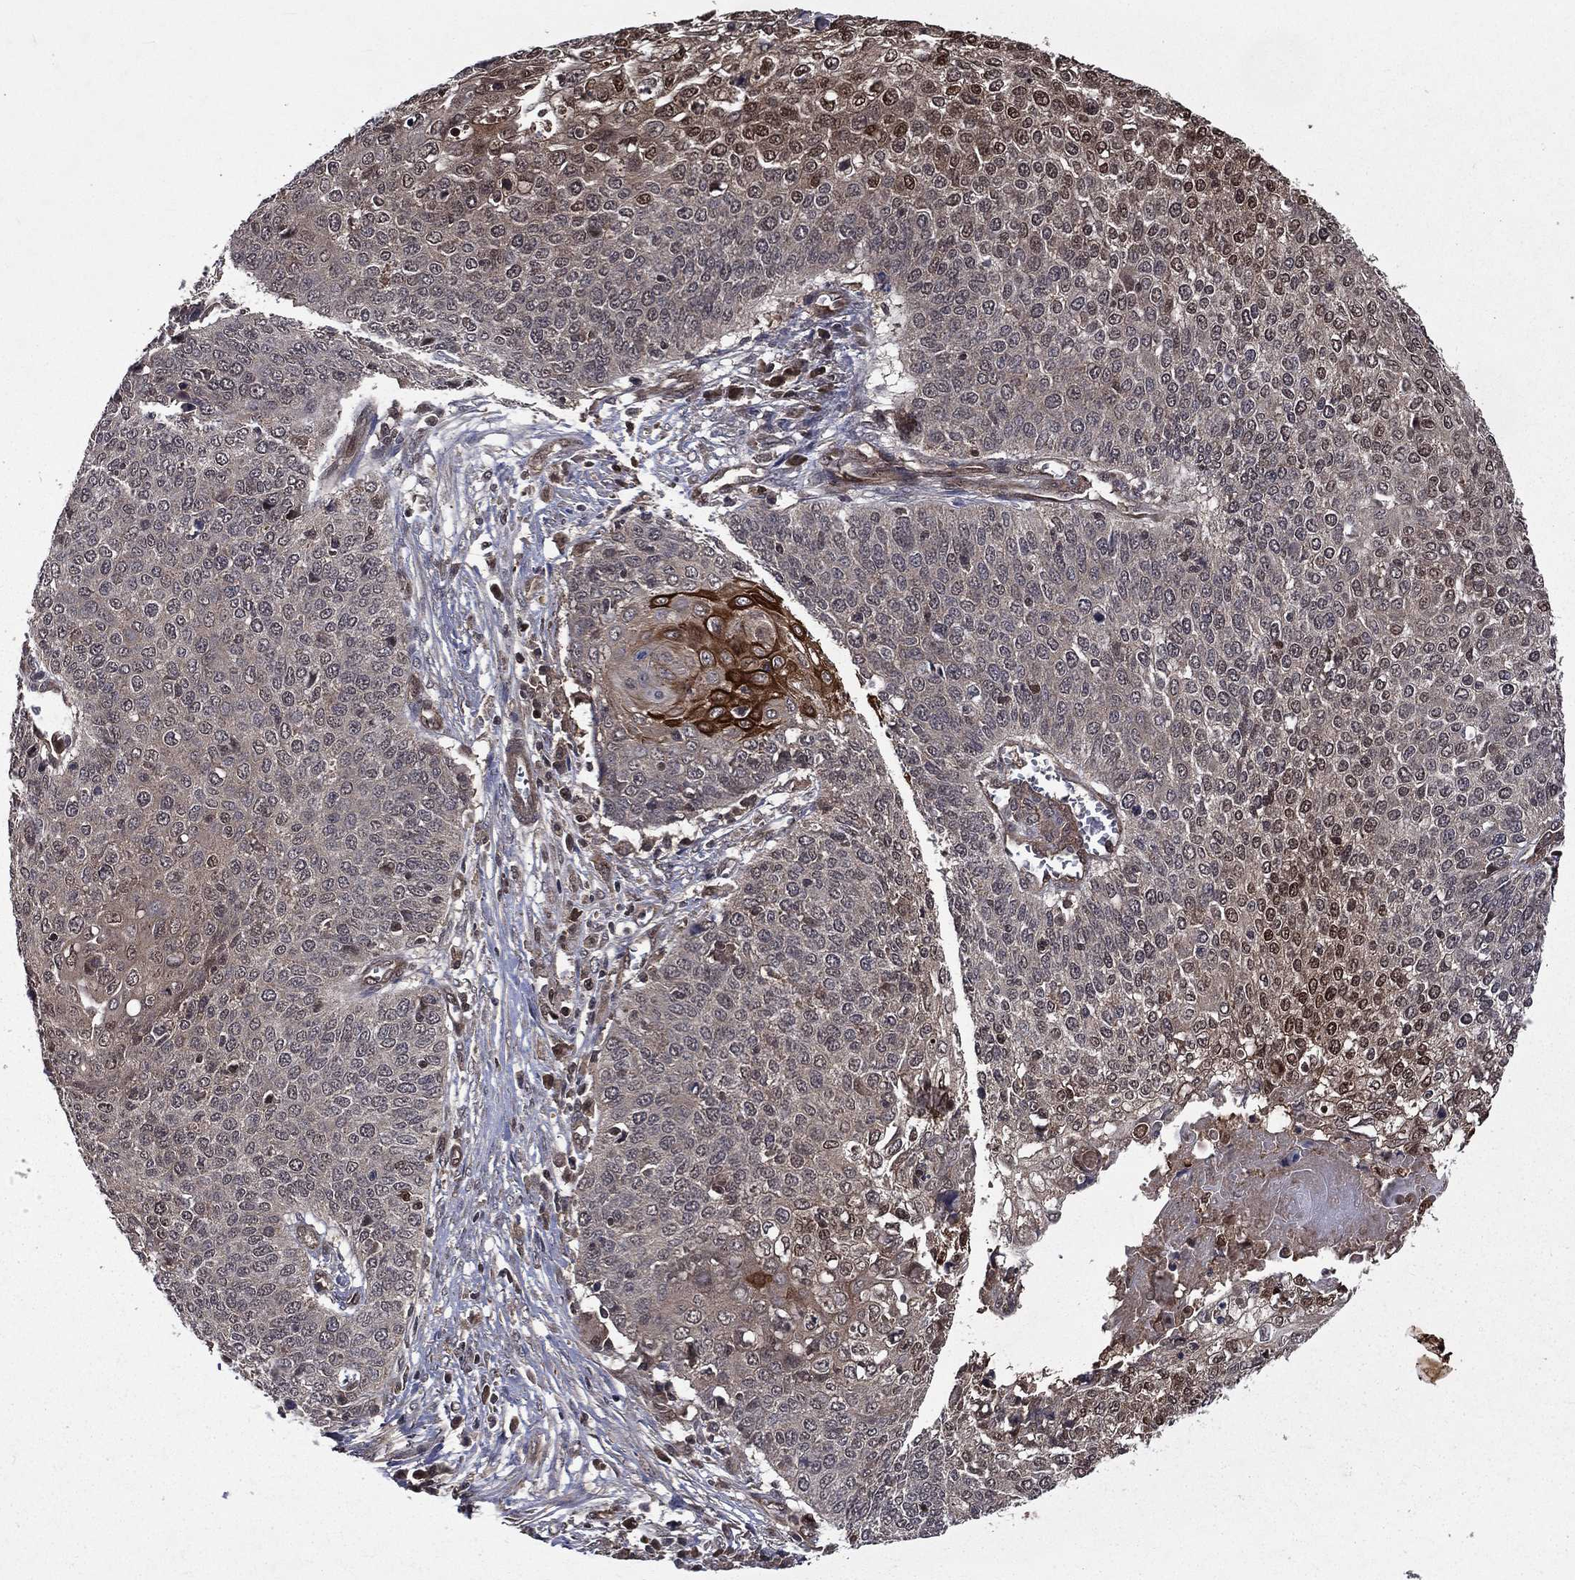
{"staining": {"intensity": "moderate", "quantity": "<25%", "location": "cytoplasmic/membranous"}, "tissue": "cervical cancer", "cell_type": "Tumor cells", "image_type": "cancer", "snomed": [{"axis": "morphology", "description": "Squamous cell carcinoma, NOS"}, {"axis": "topography", "description": "Cervix"}], "caption": "Immunohistochemistry (IHC) photomicrograph of cervical squamous cell carcinoma stained for a protein (brown), which displays low levels of moderate cytoplasmic/membranous expression in about <25% of tumor cells.", "gene": "FGD1", "patient": {"sex": "female", "age": 39}}